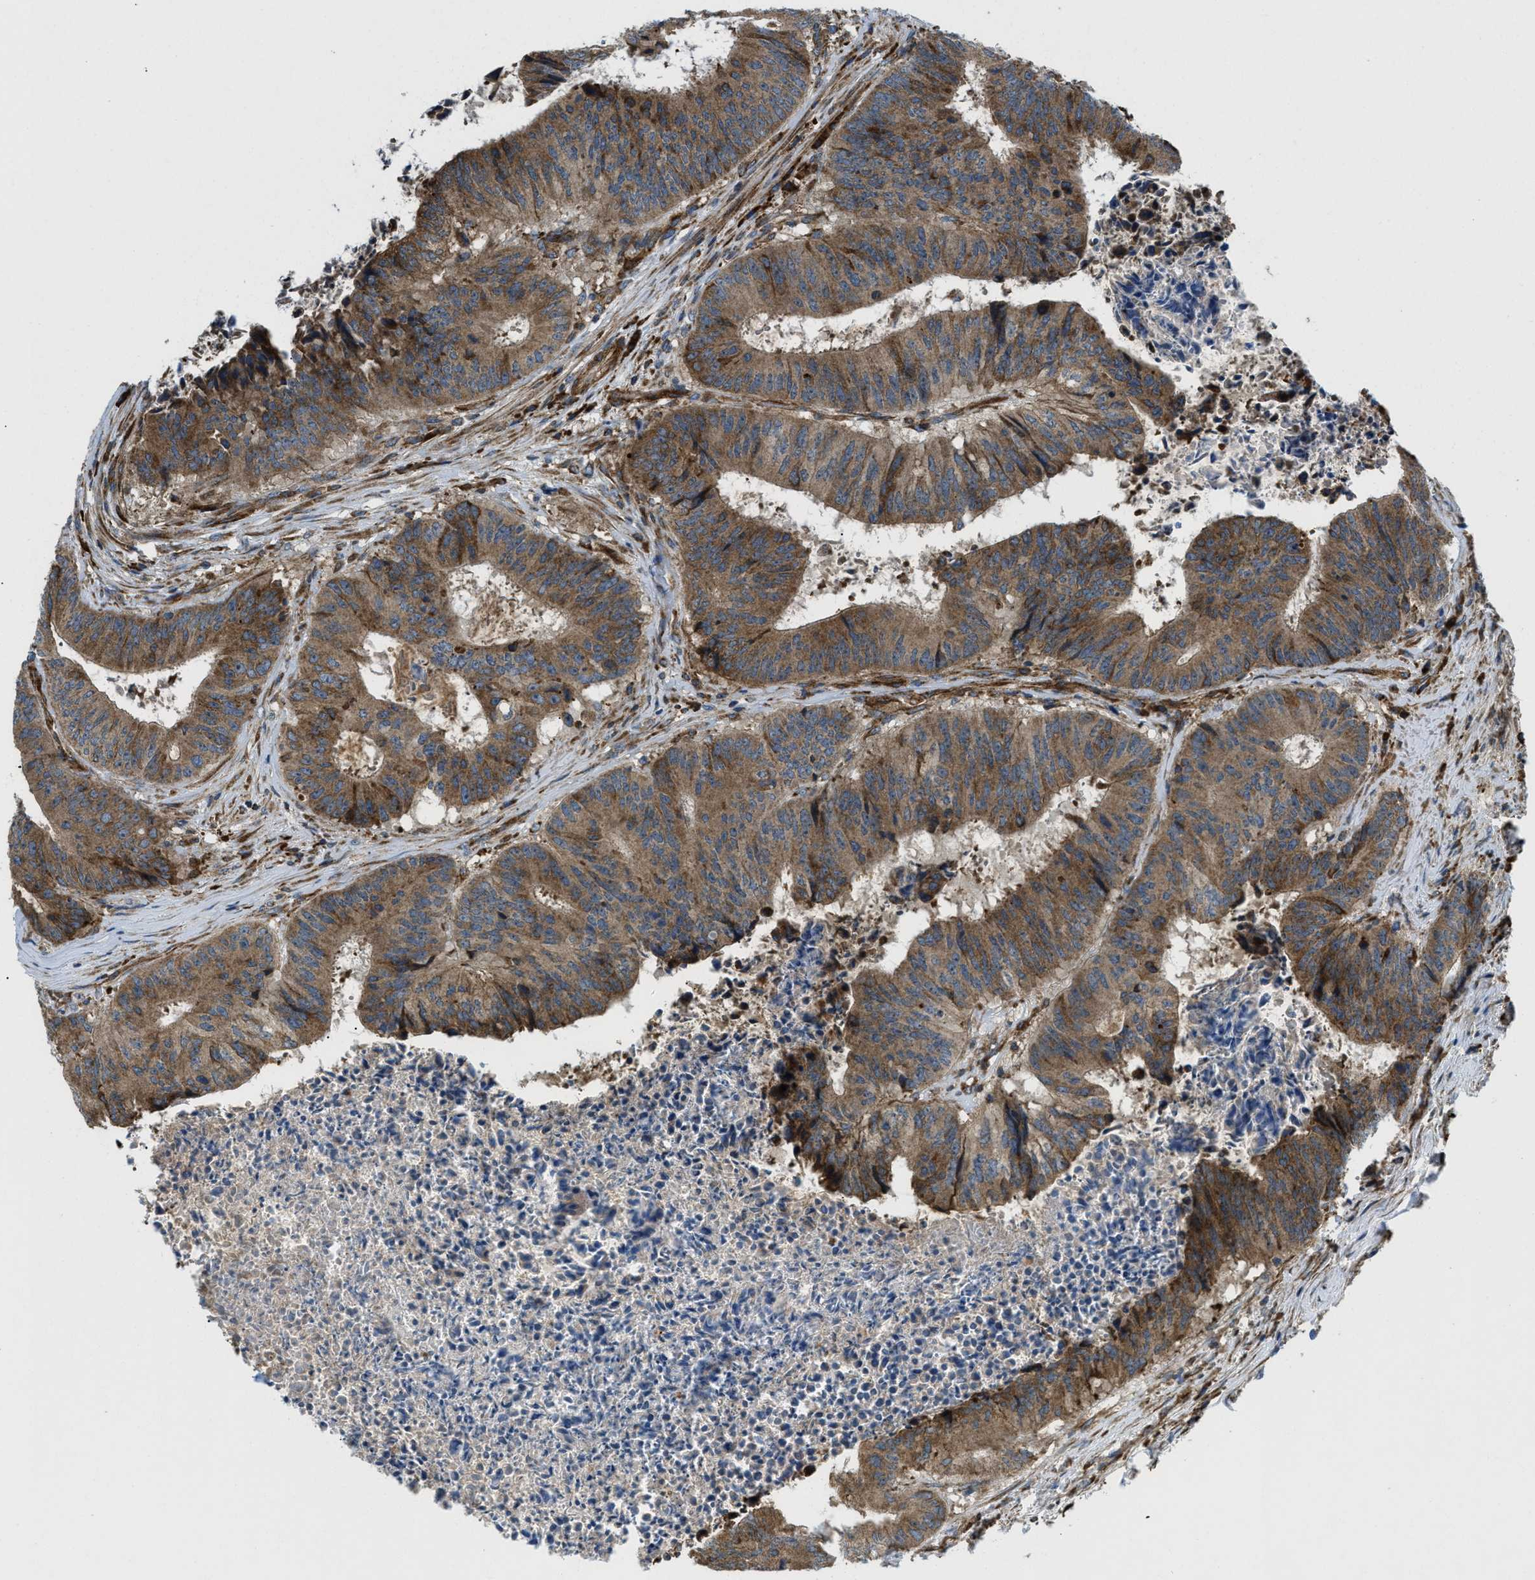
{"staining": {"intensity": "moderate", "quantity": ">75%", "location": "cytoplasmic/membranous"}, "tissue": "colorectal cancer", "cell_type": "Tumor cells", "image_type": "cancer", "snomed": [{"axis": "morphology", "description": "Adenocarcinoma, NOS"}, {"axis": "topography", "description": "Rectum"}], "caption": "This photomicrograph exhibits IHC staining of adenocarcinoma (colorectal), with medium moderate cytoplasmic/membranous expression in approximately >75% of tumor cells.", "gene": "CSPG4", "patient": {"sex": "male", "age": 72}}